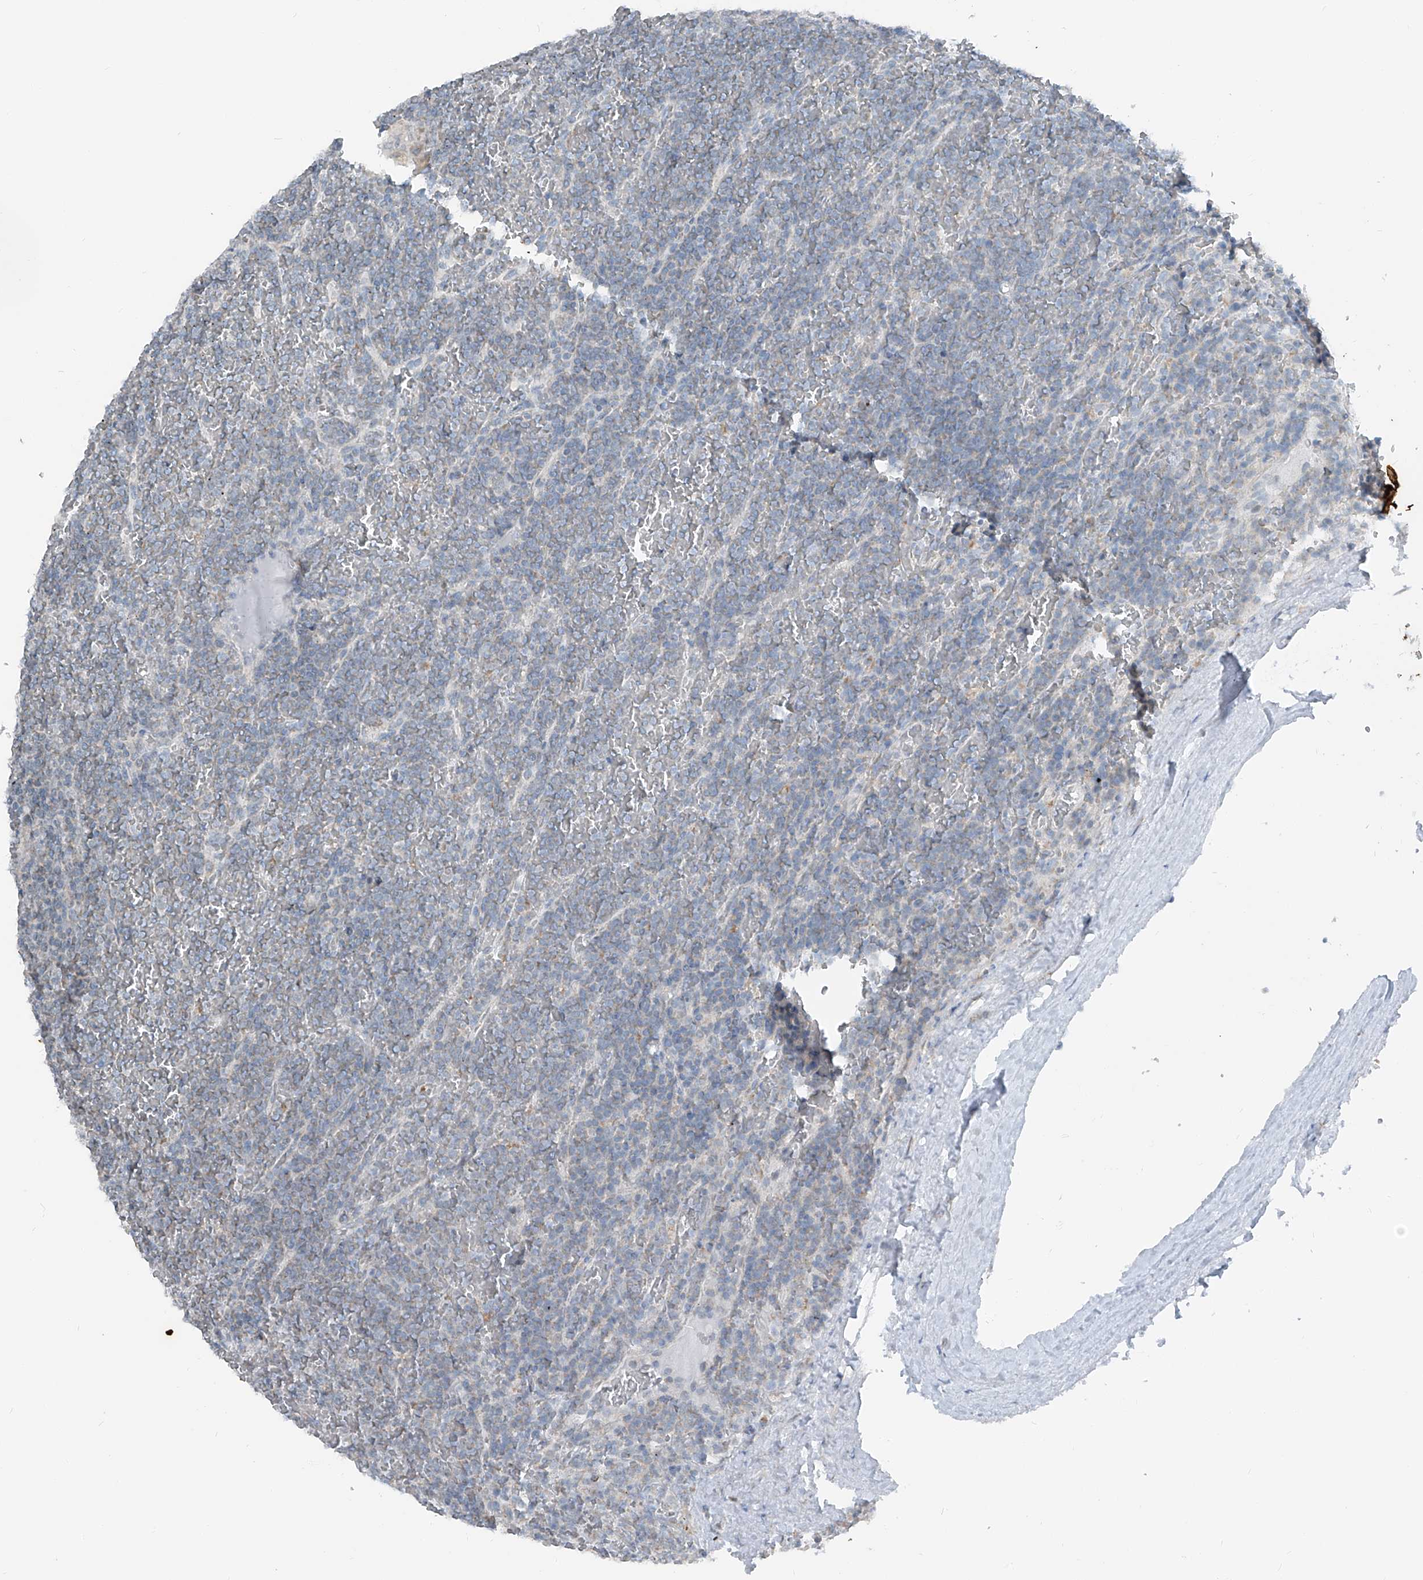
{"staining": {"intensity": "negative", "quantity": "none", "location": "none"}, "tissue": "lymphoma", "cell_type": "Tumor cells", "image_type": "cancer", "snomed": [{"axis": "morphology", "description": "Malignant lymphoma, non-Hodgkin's type, Low grade"}, {"axis": "topography", "description": "Spleen"}], "caption": "Lymphoma was stained to show a protein in brown. There is no significant positivity in tumor cells. The staining is performed using DAB brown chromogen with nuclei counter-stained in using hematoxylin.", "gene": "DYRK1B", "patient": {"sex": "female", "age": 19}}